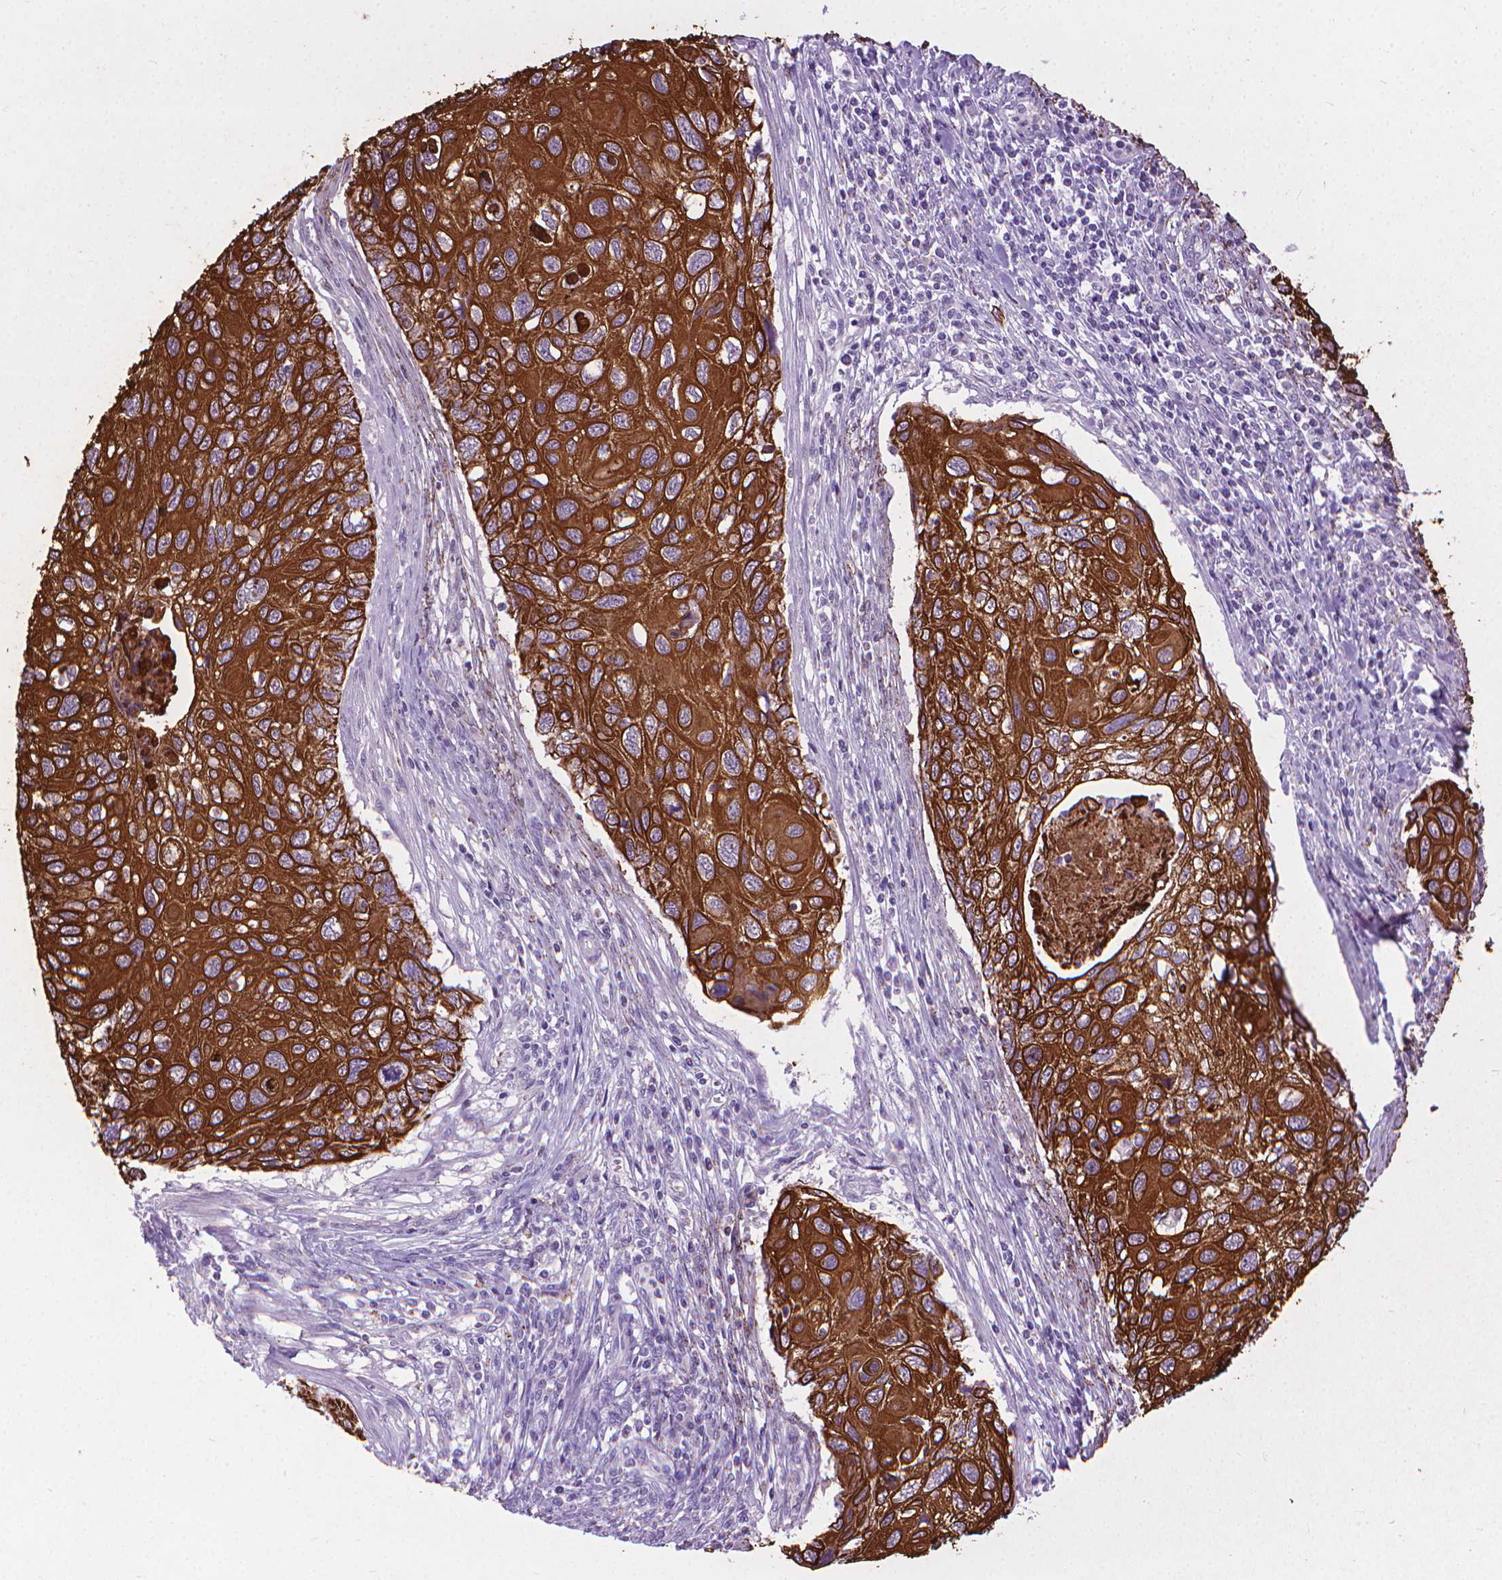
{"staining": {"intensity": "strong", "quantity": ">75%", "location": "cytoplasmic/membranous"}, "tissue": "cervical cancer", "cell_type": "Tumor cells", "image_type": "cancer", "snomed": [{"axis": "morphology", "description": "Squamous cell carcinoma, NOS"}, {"axis": "topography", "description": "Cervix"}], "caption": "An immunohistochemistry (IHC) micrograph of tumor tissue is shown. Protein staining in brown highlights strong cytoplasmic/membranous positivity in cervical squamous cell carcinoma within tumor cells. (DAB IHC, brown staining for protein, blue staining for nuclei).", "gene": "KRT5", "patient": {"sex": "female", "age": 70}}